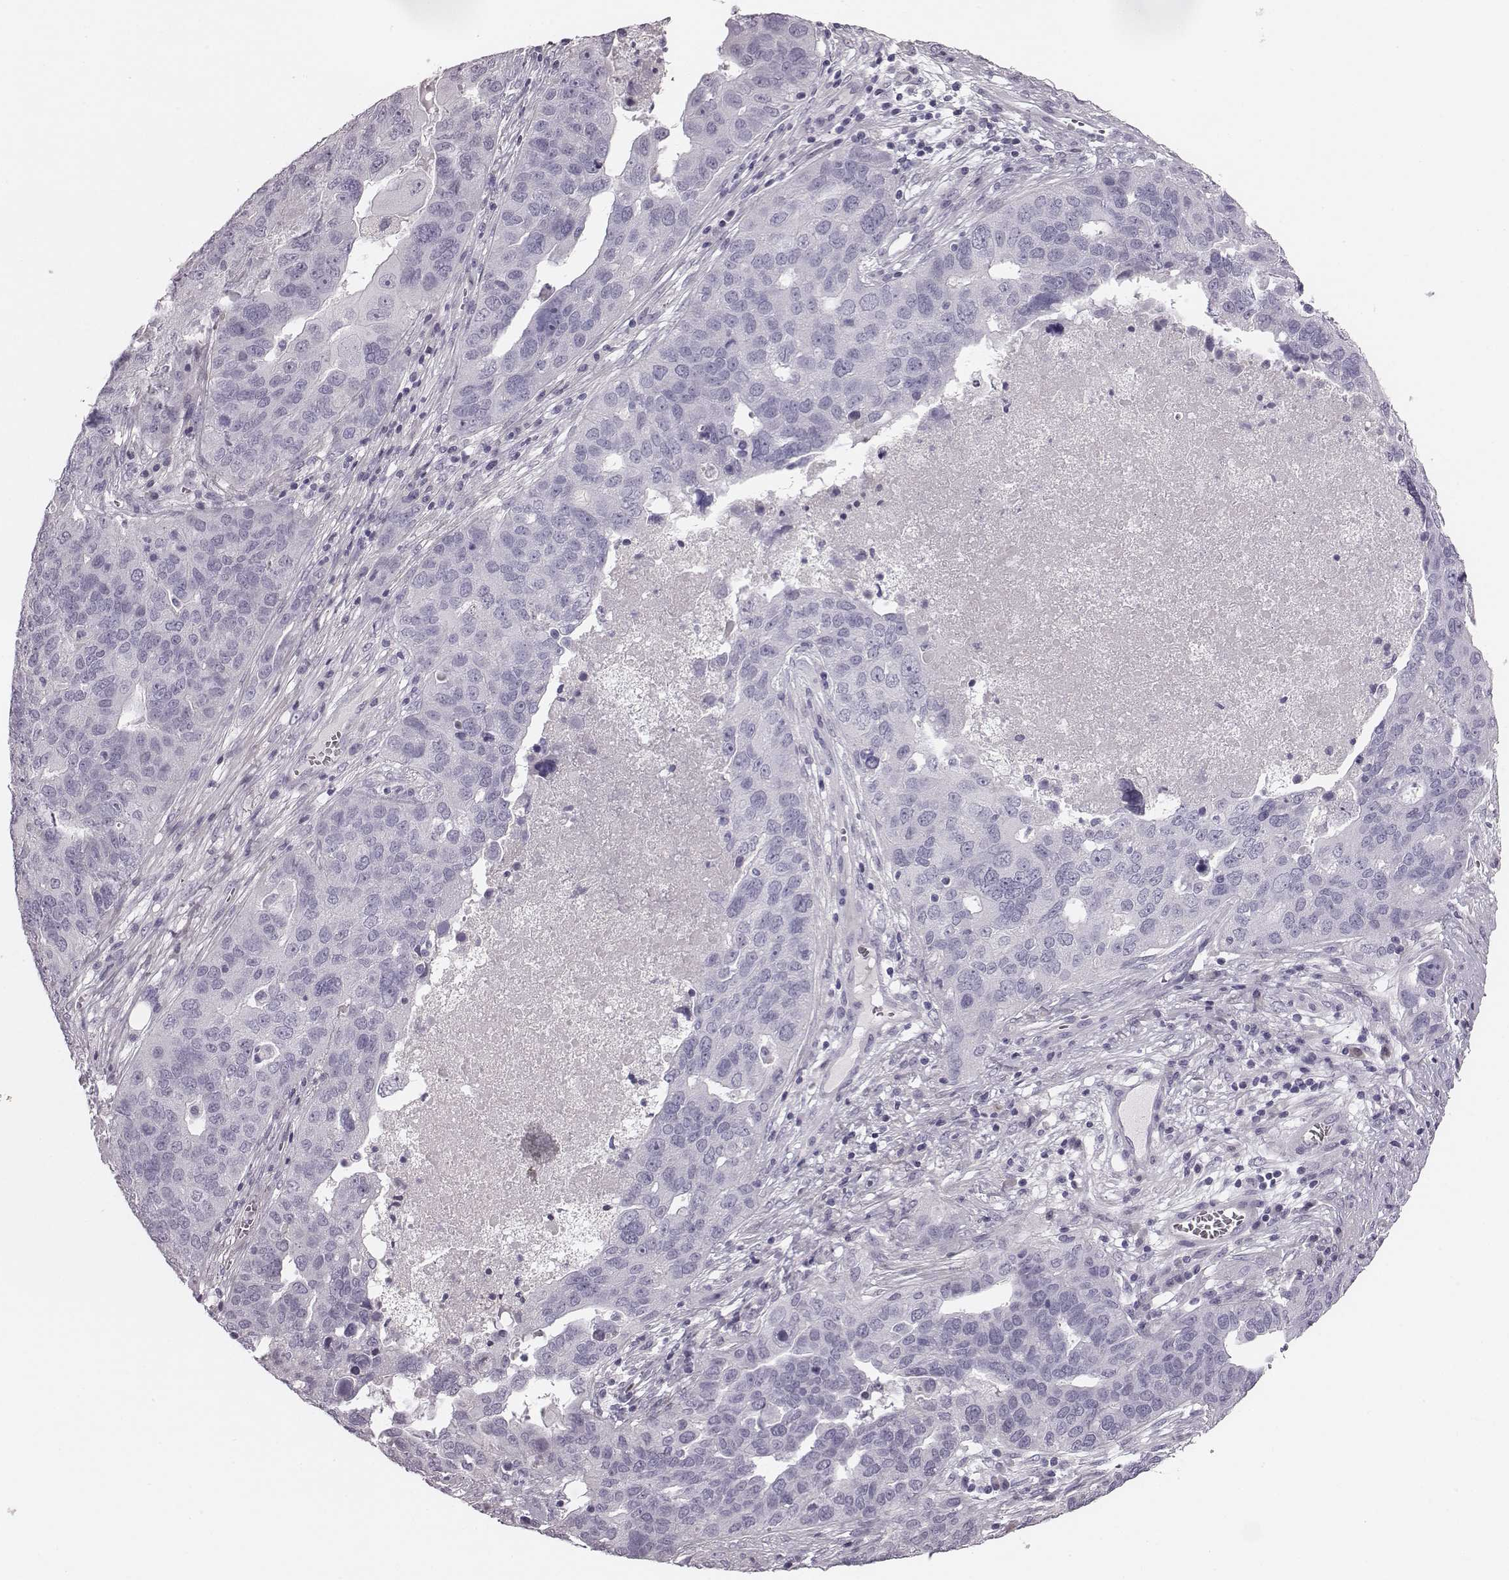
{"staining": {"intensity": "negative", "quantity": "none", "location": "none"}, "tissue": "ovarian cancer", "cell_type": "Tumor cells", "image_type": "cancer", "snomed": [{"axis": "morphology", "description": "Carcinoma, endometroid"}, {"axis": "topography", "description": "Soft tissue"}, {"axis": "topography", "description": "Ovary"}], "caption": "Tumor cells are negative for protein expression in human ovarian cancer (endometroid carcinoma).", "gene": "CRISP1", "patient": {"sex": "female", "age": 52}}